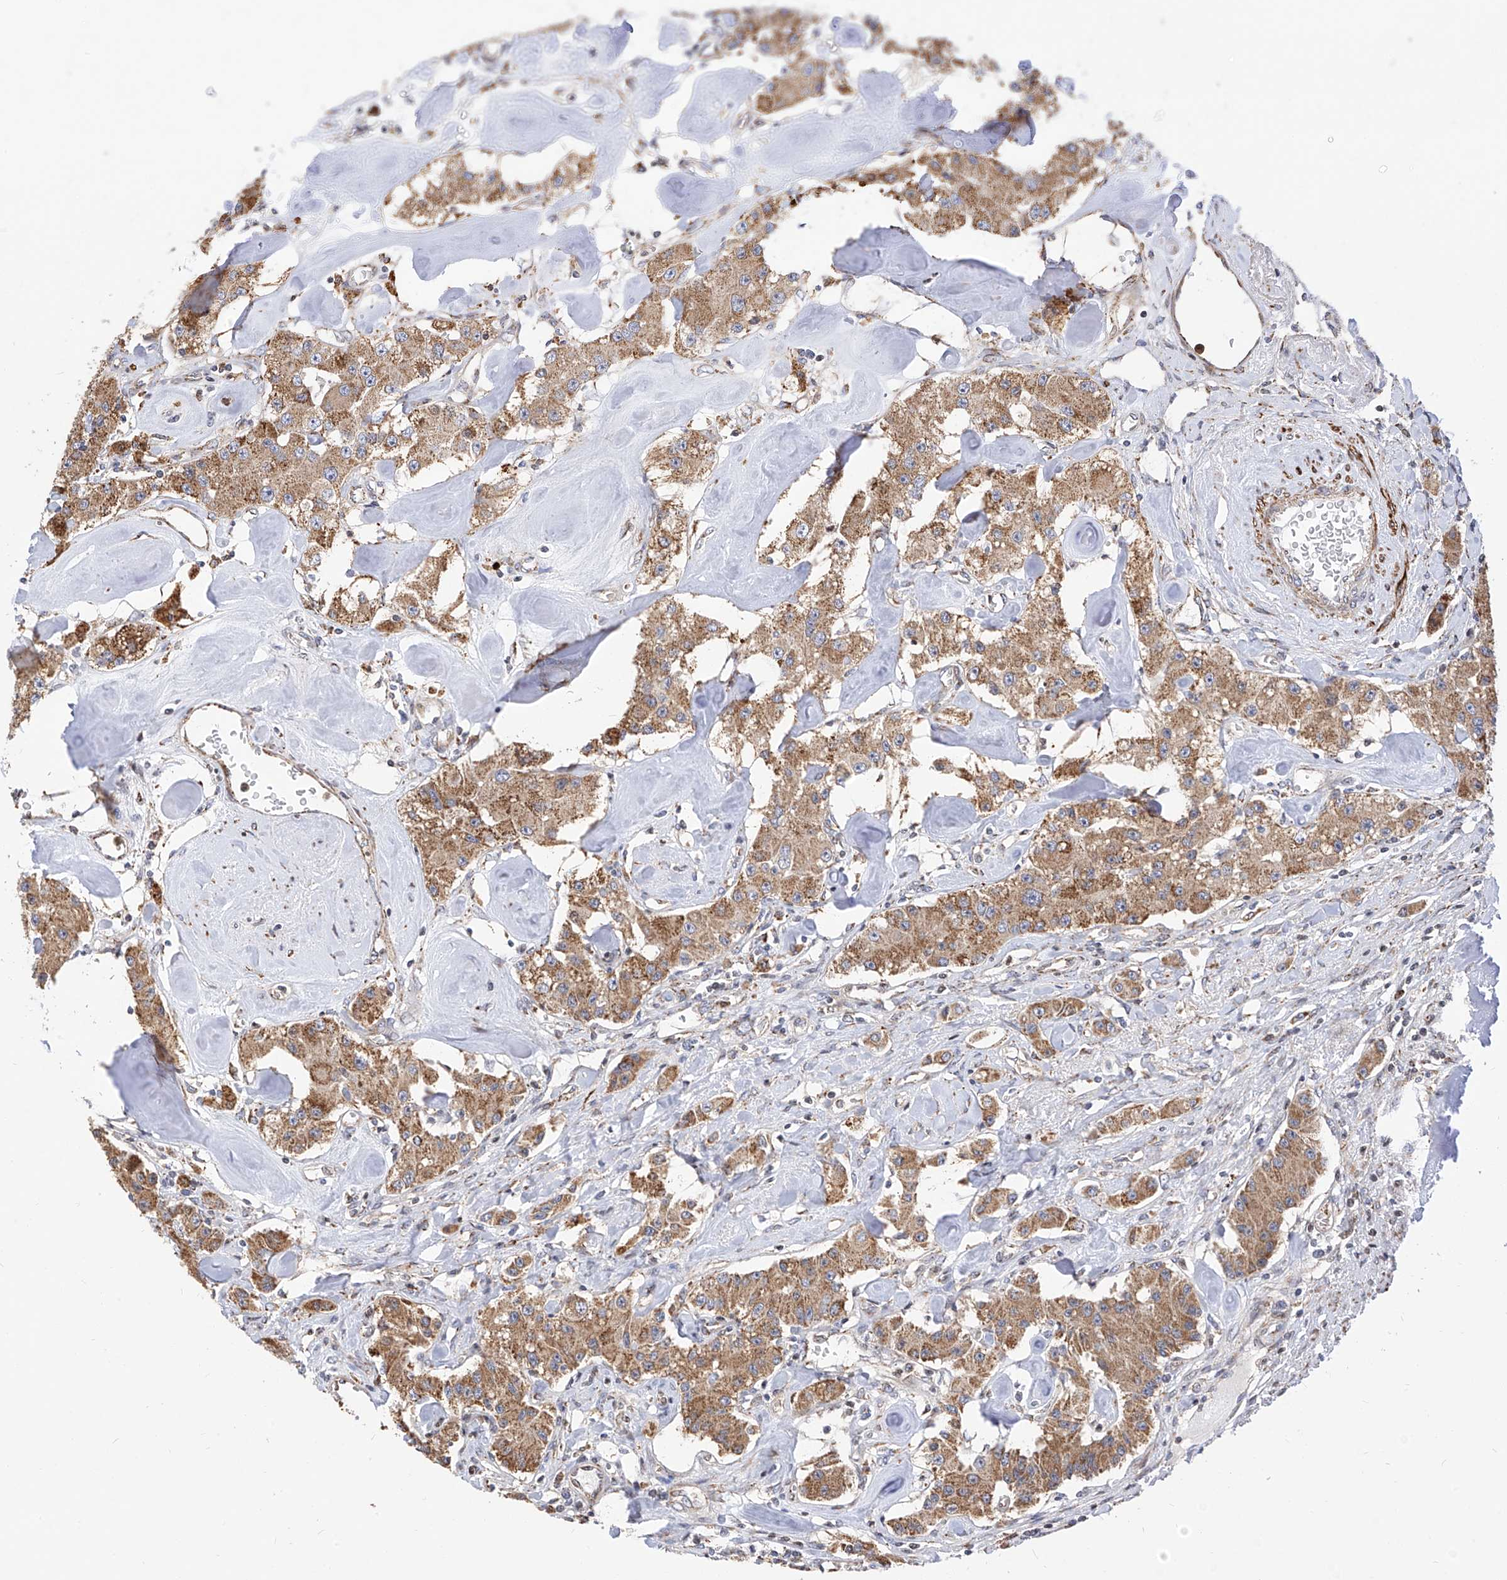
{"staining": {"intensity": "moderate", "quantity": ">75%", "location": "cytoplasmic/membranous"}, "tissue": "carcinoid", "cell_type": "Tumor cells", "image_type": "cancer", "snomed": [{"axis": "morphology", "description": "Carcinoid, malignant, NOS"}, {"axis": "topography", "description": "Pancreas"}], "caption": "Moderate cytoplasmic/membranous expression for a protein is seen in about >75% of tumor cells of carcinoid using immunohistochemistry.", "gene": "TTLL8", "patient": {"sex": "male", "age": 41}}